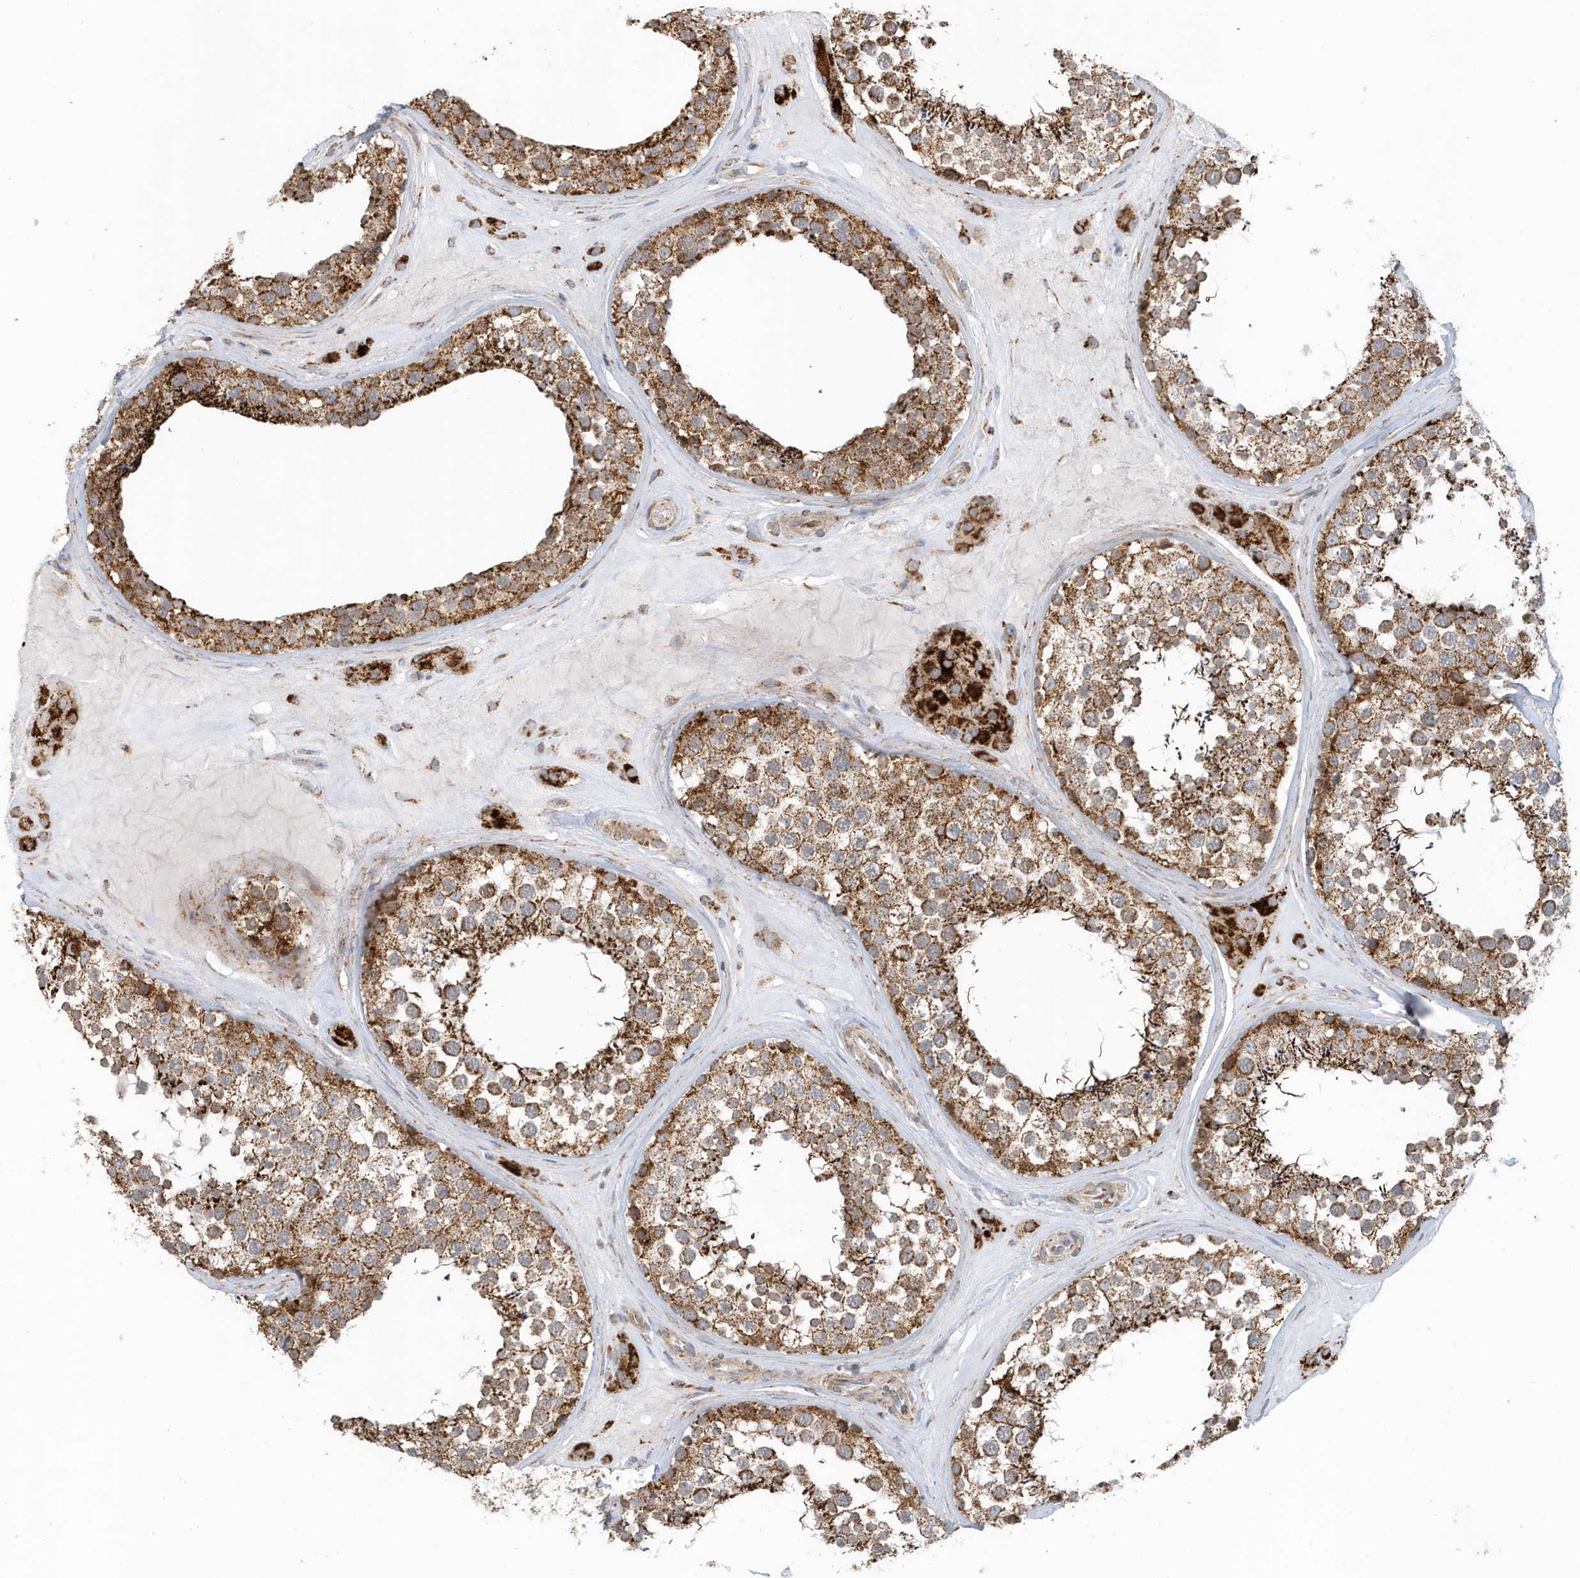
{"staining": {"intensity": "moderate", "quantity": ">75%", "location": "cytoplasmic/membranous"}, "tissue": "testis", "cell_type": "Cells in seminiferous ducts", "image_type": "normal", "snomed": [{"axis": "morphology", "description": "Normal tissue, NOS"}, {"axis": "topography", "description": "Testis"}], "caption": "High-magnification brightfield microscopy of unremarkable testis stained with DAB (brown) and counterstained with hematoxylin (blue). cells in seminiferous ducts exhibit moderate cytoplasmic/membranous staining is identified in about>75% of cells.", "gene": "MAN1A1", "patient": {"sex": "male", "age": 46}}